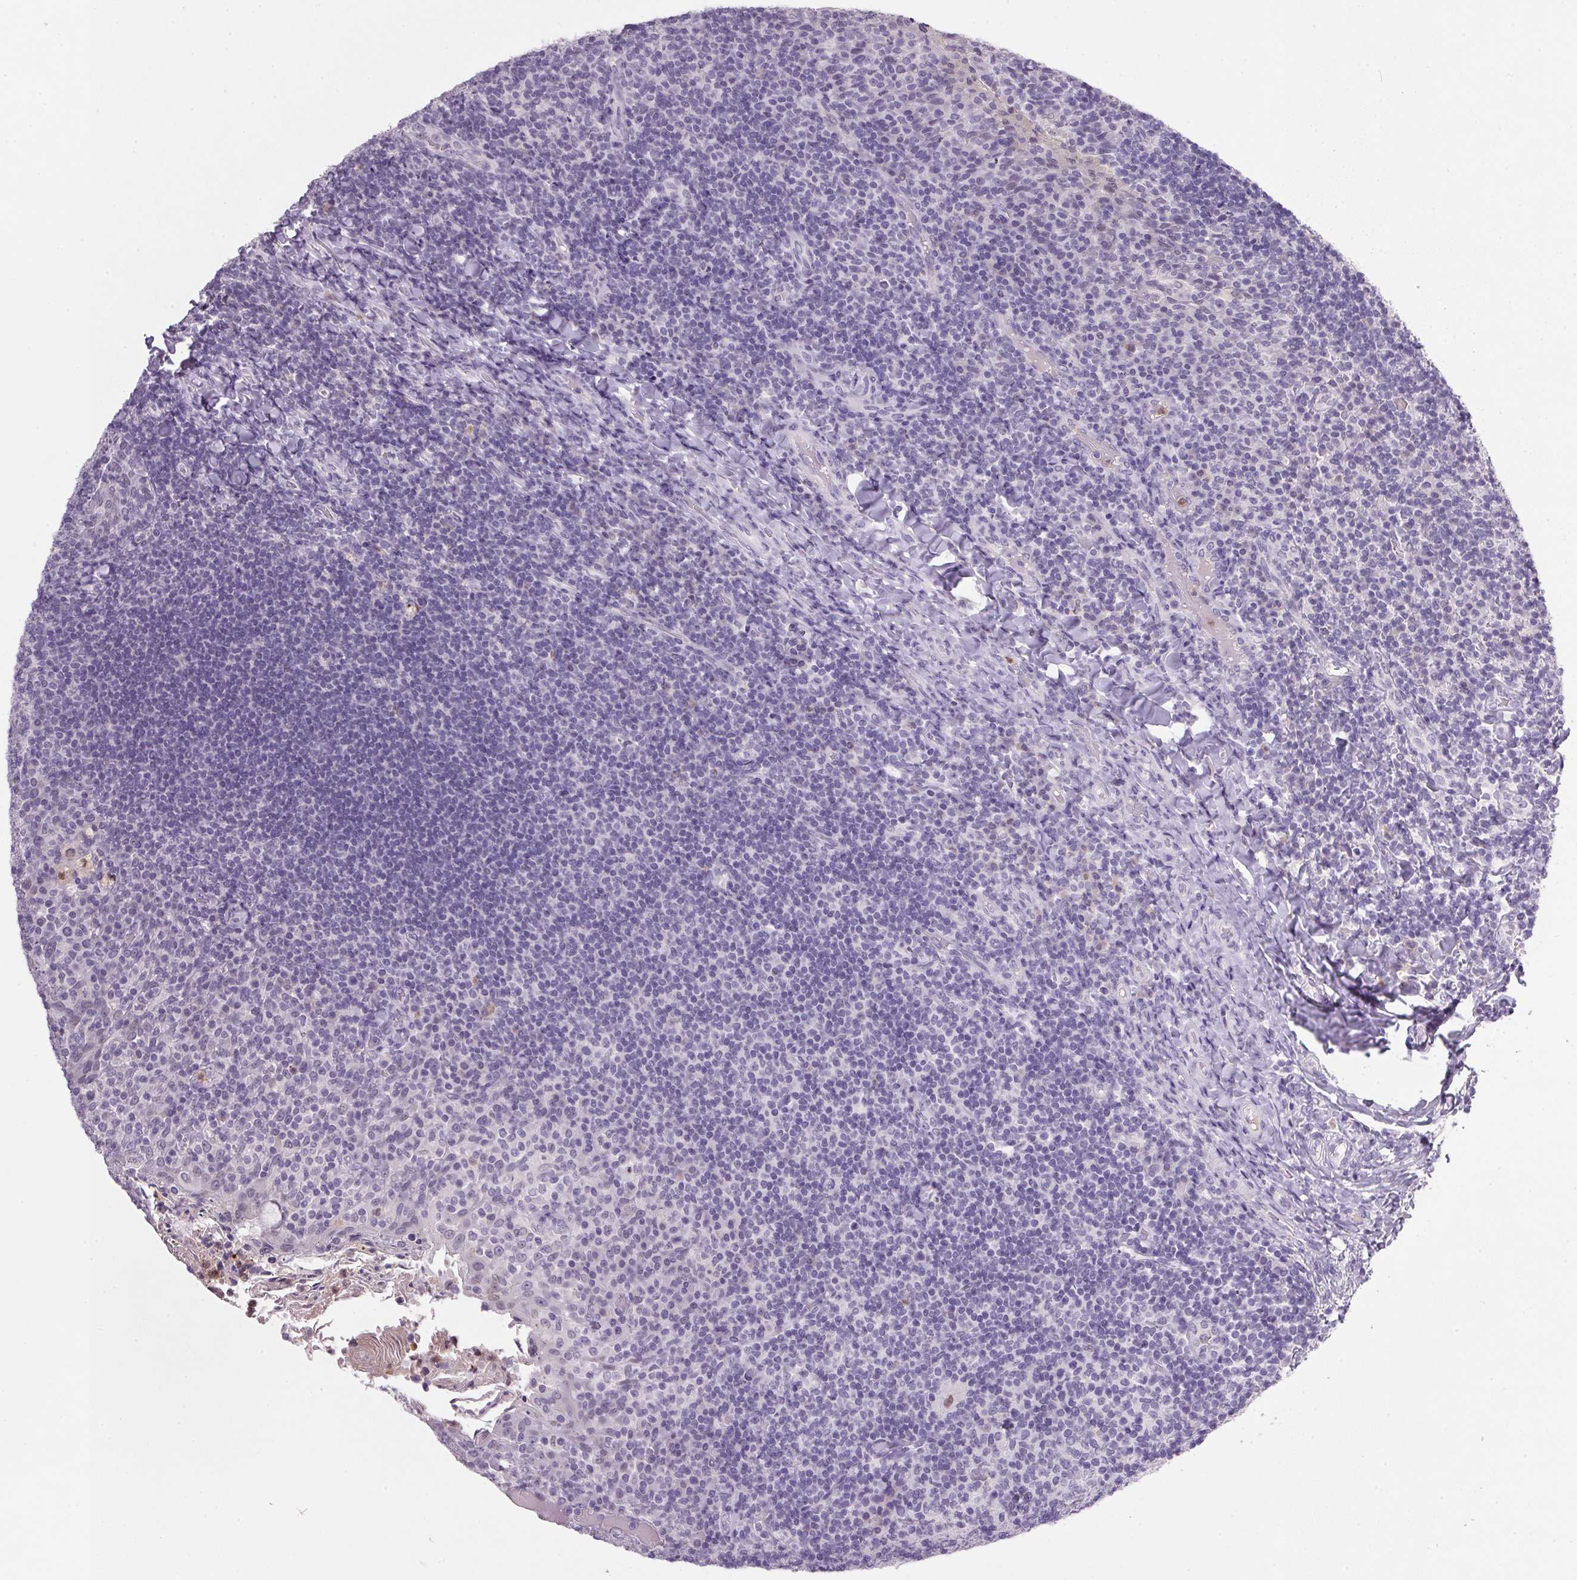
{"staining": {"intensity": "negative", "quantity": "none", "location": "none"}, "tissue": "tonsil", "cell_type": "Germinal center cells", "image_type": "normal", "snomed": [{"axis": "morphology", "description": "Normal tissue, NOS"}, {"axis": "topography", "description": "Tonsil"}], "caption": "Photomicrograph shows no protein positivity in germinal center cells of normal tonsil.", "gene": "TRDN", "patient": {"sex": "female", "age": 10}}